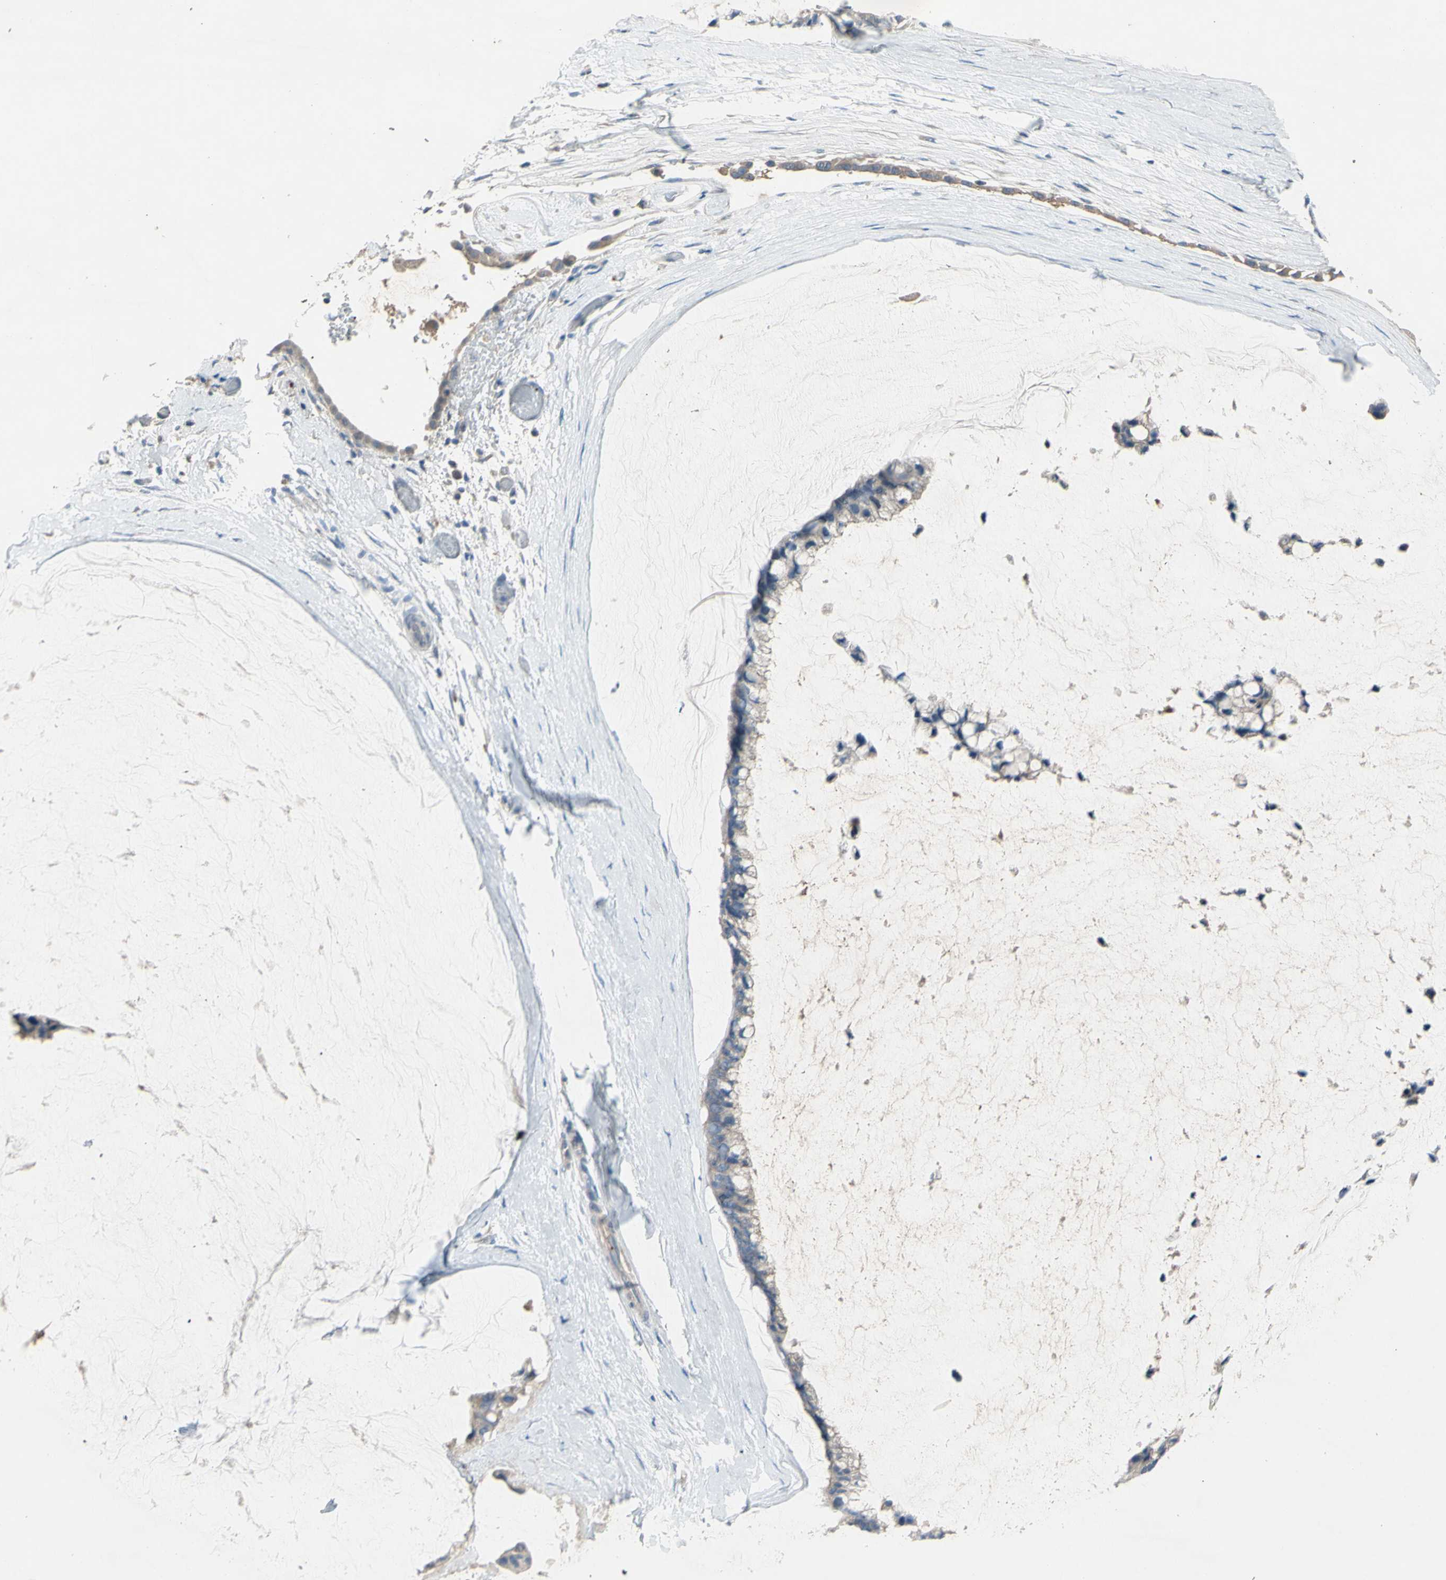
{"staining": {"intensity": "negative", "quantity": "none", "location": "none"}, "tissue": "ovarian cancer", "cell_type": "Tumor cells", "image_type": "cancer", "snomed": [{"axis": "morphology", "description": "Cystadenocarcinoma, mucinous, NOS"}, {"axis": "topography", "description": "Ovary"}], "caption": "Human ovarian cancer stained for a protein using immunohistochemistry exhibits no positivity in tumor cells.", "gene": "ATRN", "patient": {"sex": "female", "age": 39}}